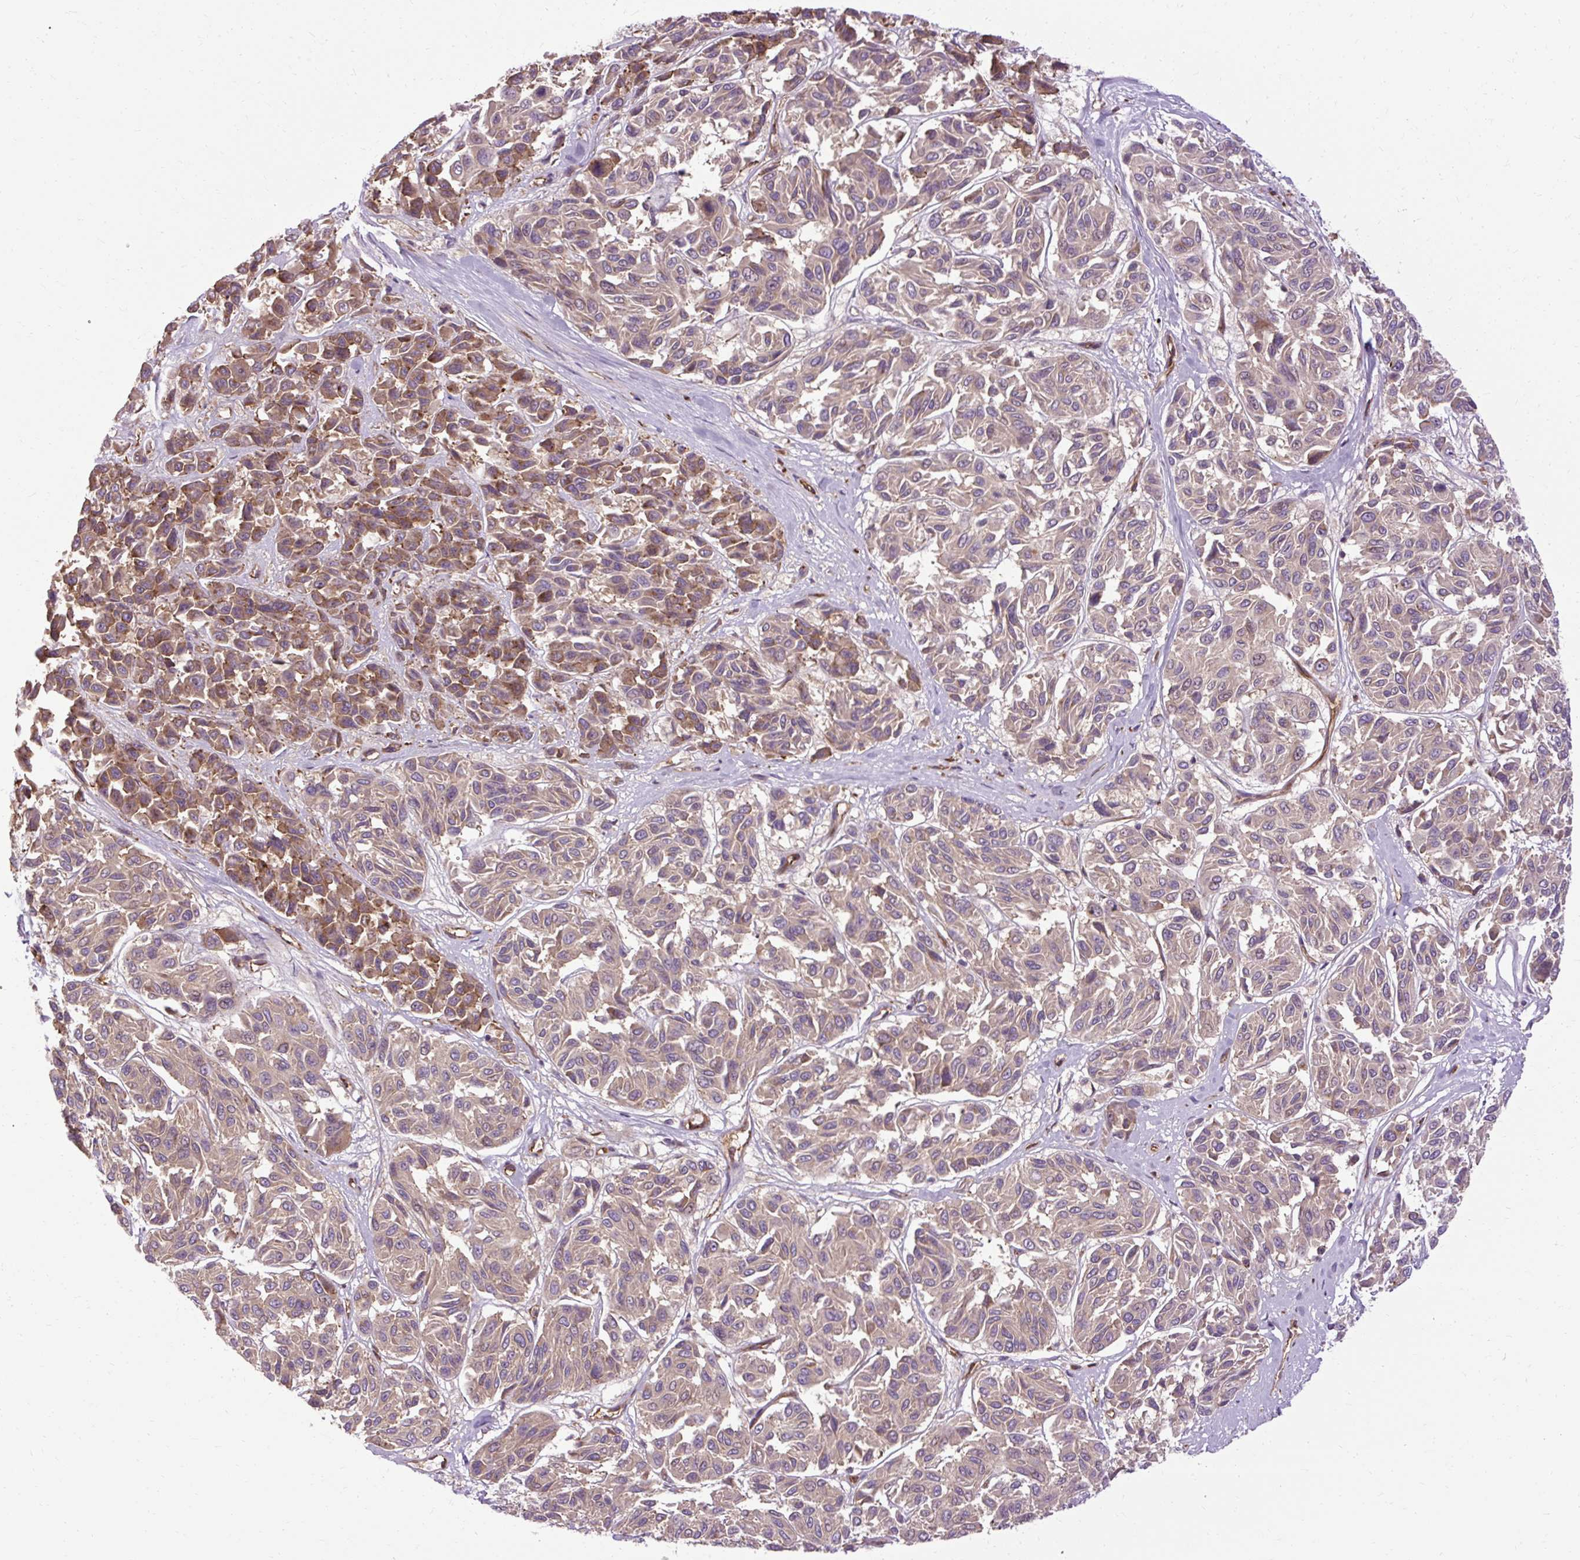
{"staining": {"intensity": "moderate", "quantity": "<25%", "location": "cytoplasmic/membranous"}, "tissue": "melanoma", "cell_type": "Tumor cells", "image_type": "cancer", "snomed": [{"axis": "morphology", "description": "Malignant melanoma, NOS"}, {"axis": "topography", "description": "Skin"}], "caption": "Malignant melanoma was stained to show a protein in brown. There is low levels of moderate cytoplasmic/membranous expression in about <25% of tumor cells.", "gene": "CCDC93", "patient": {"sex": "female", "age": 66}}